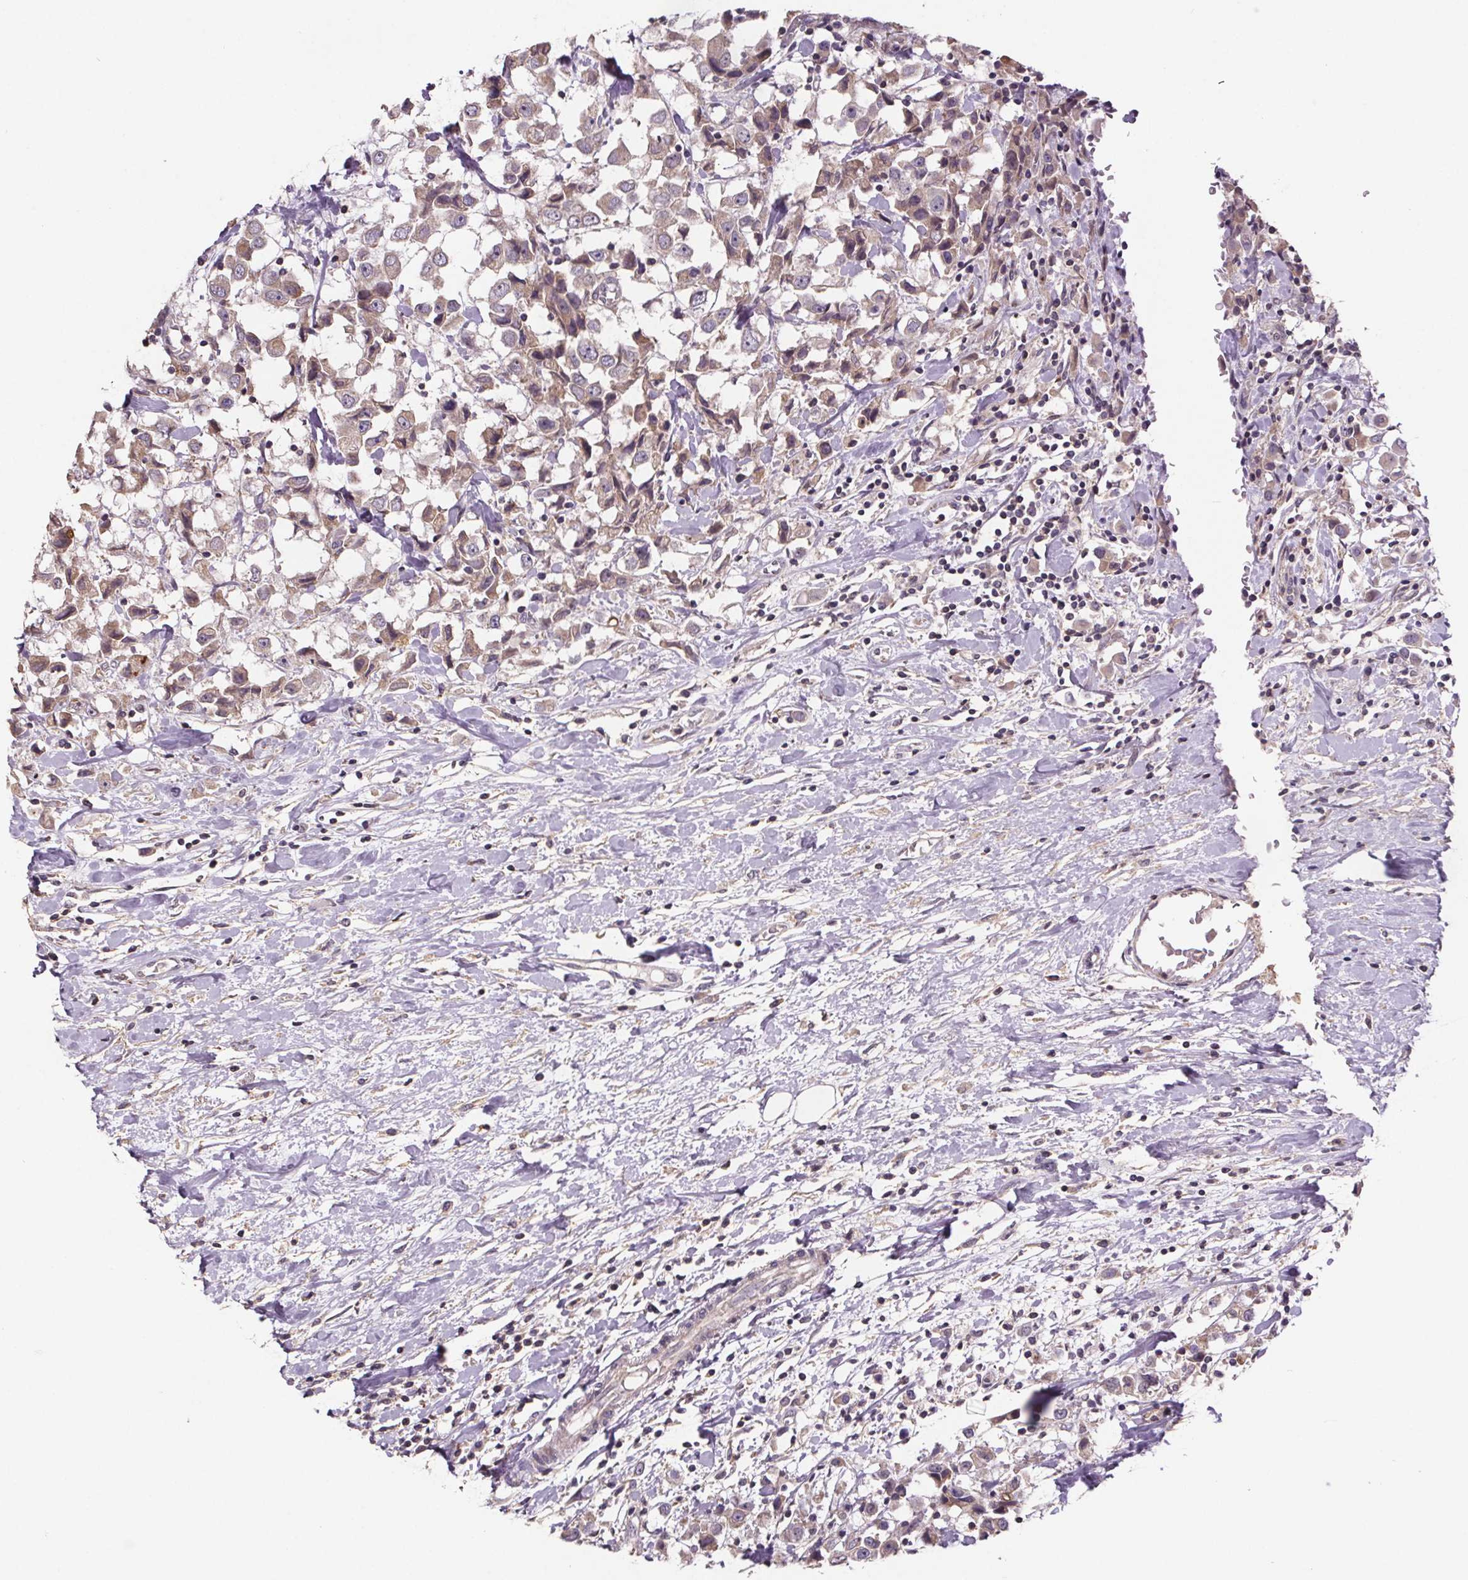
{"staining": {"intensity": "weak", "quantity": ">75%", "location": "cytoplasmic/membranous"}, "tissue": "breast cancer", "cell_type": "Tumor cells", "image_type": "cancer", "snomed": [{"axis": "morphology", "description": "Duct carcinoma"}, {"axis": "topography", "description": "Breast"}], "caption": "A micrograph of human breast infiltrating ductal carcinoma stained for a protein displays weak cytoplasmic/membranous brown staining in tumor cells.", "gene": "CLN3", "patient": {"sex": "female", "age": 61}}